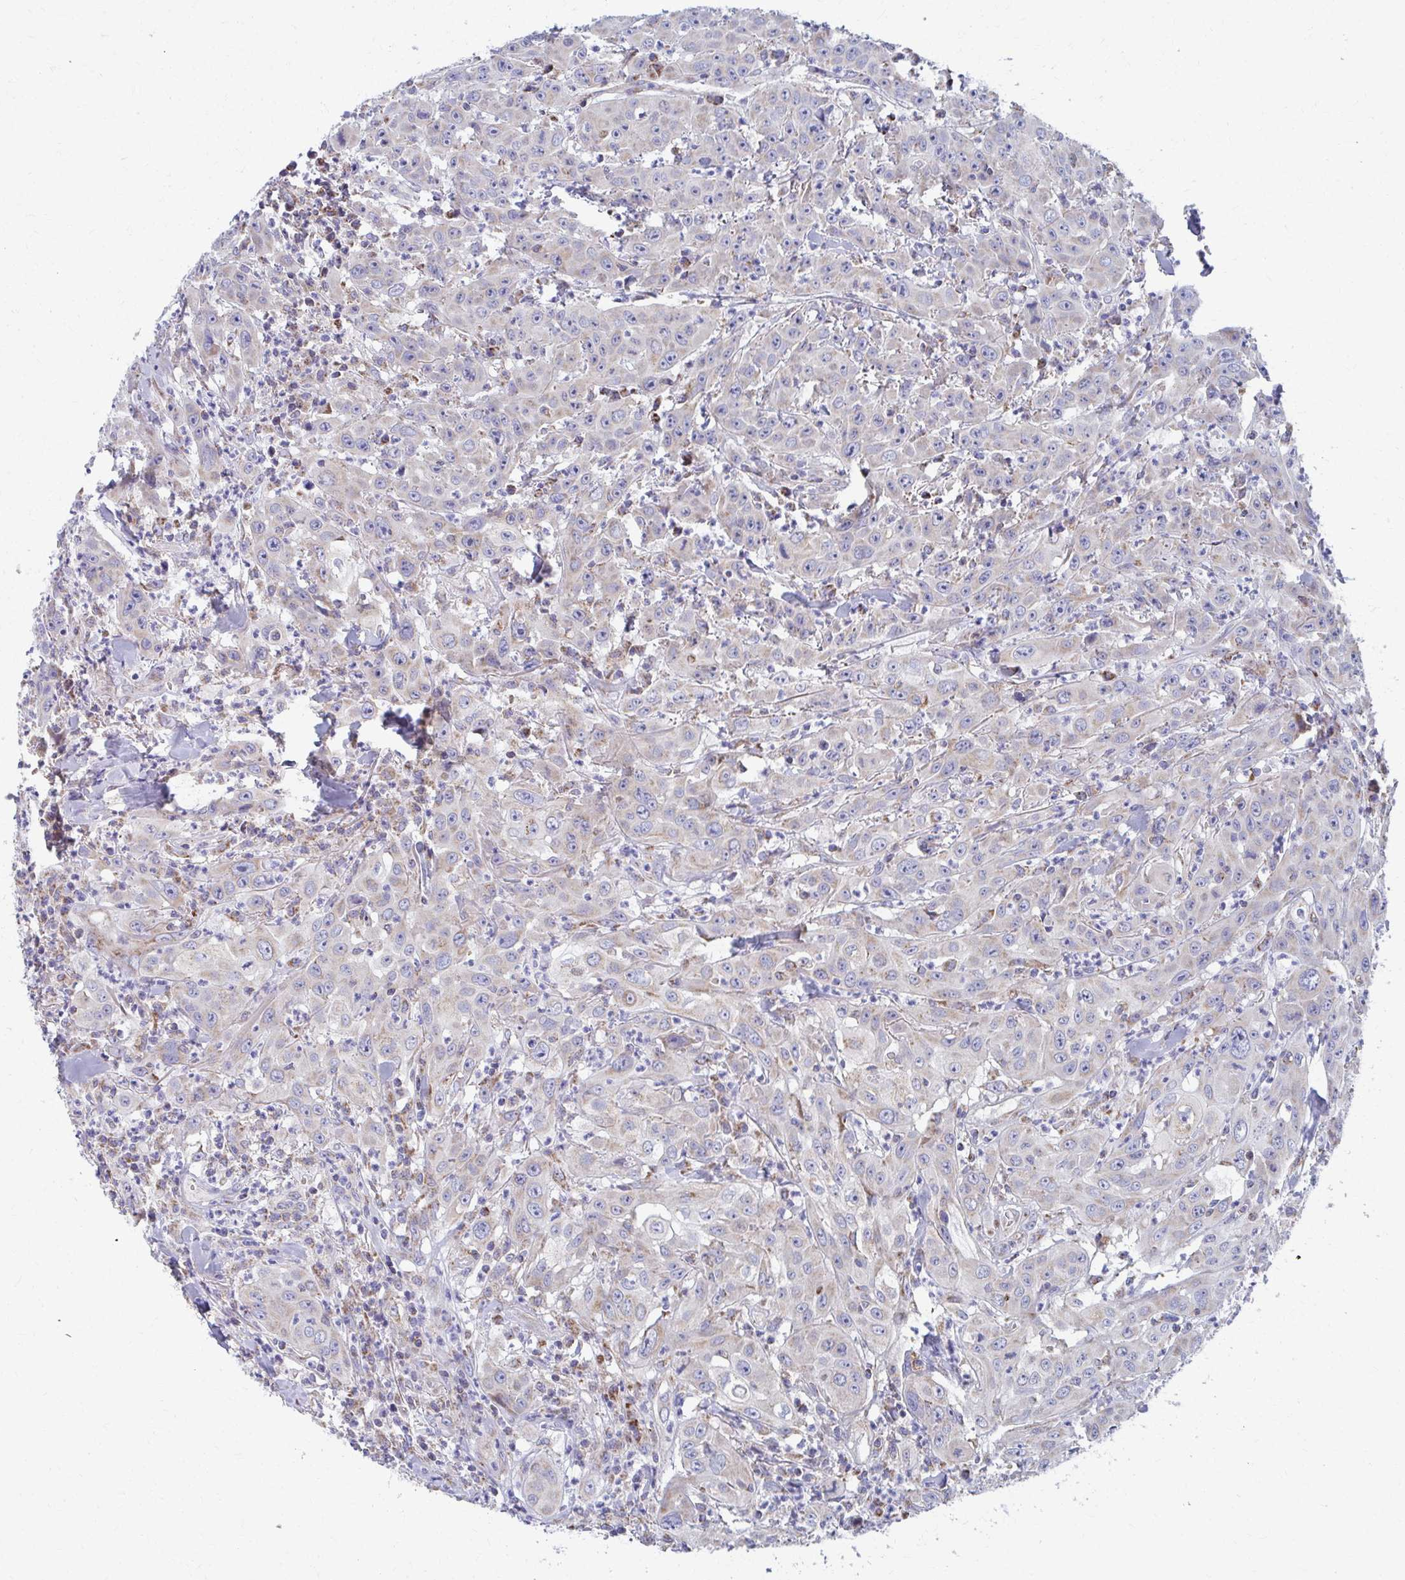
{"staining": {"intensity": "weak", "quantity": "25%-75%", "location": "cytoplasmic/membranous"}, "tissue": "head and neck cancer", "cell_type": "Tumor cells", "image_type": "cancer", "snomed": [{"axis": "morphology", "description": "Squamous cell carcinoma, NOS"}, {"axis": "topography", "description": "Skin"}, {"axis": "topography", "description": "Head-Neck"}], "caption": "Head and neck squamous cell carcinoma stained for a protein demonstrates weak cytoplasmic/membranous positivity in tumor cells.", "gene": "RCC1L", "patient": {"sex": "male", "age": 80}}